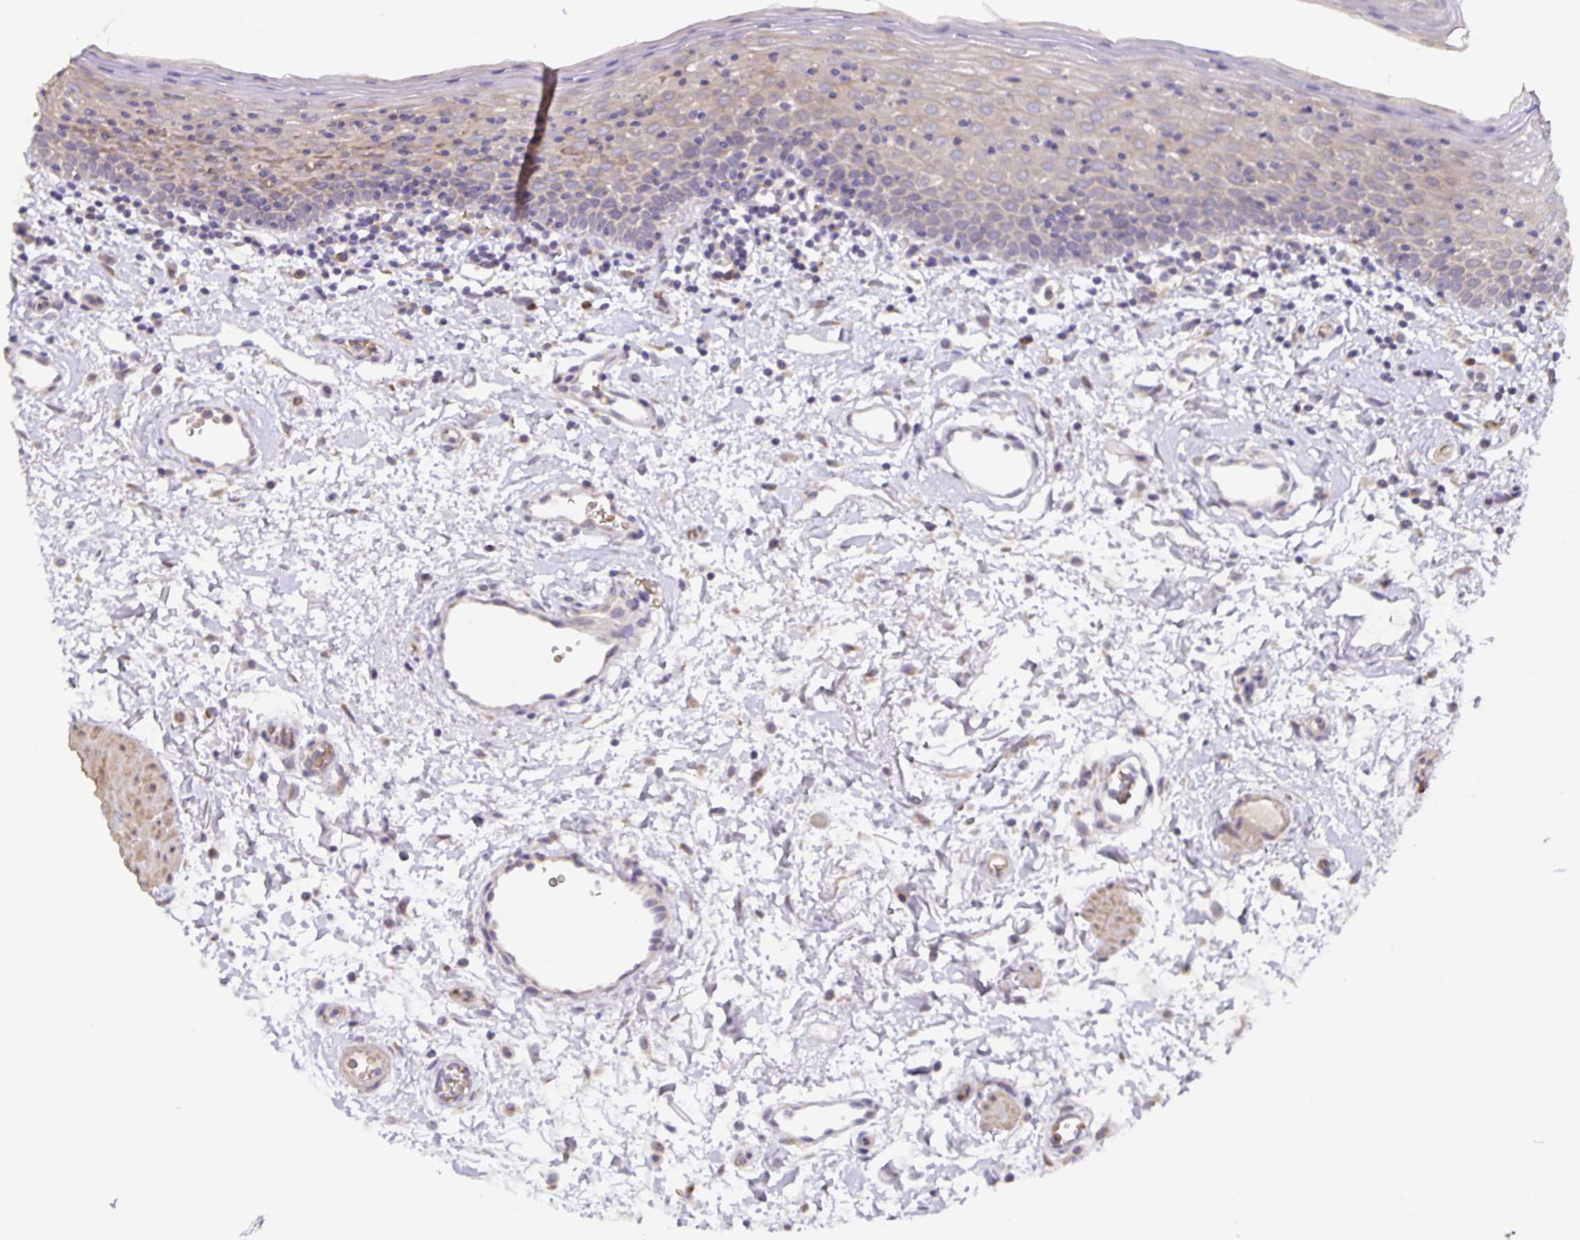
{"staining": {"intensity": "weak", "quantity": "25%-75%", "location": "cytoplasmic/membranous"}, "tissue": "oral mucosa", "cell_type": "Squamous epithelial cells", "image_type": "normal", "snomed": [{"axis": "morphology", "description": "Normal tissue, NOS"}, {"axis": "topography", "description": "Oral tissue"}], "caption": "The photomicrograph shows a brown stain indicating the presence of a protein in the cytoplasmic/membranous of squamous epithelial cells in oral mucosa. Immunohistochemistry (ihc) stains the protein of interest in brown and the nuclei are stained blue.", "gene": "TMEM71", "patient": {"sex": "male", "age": 66}}